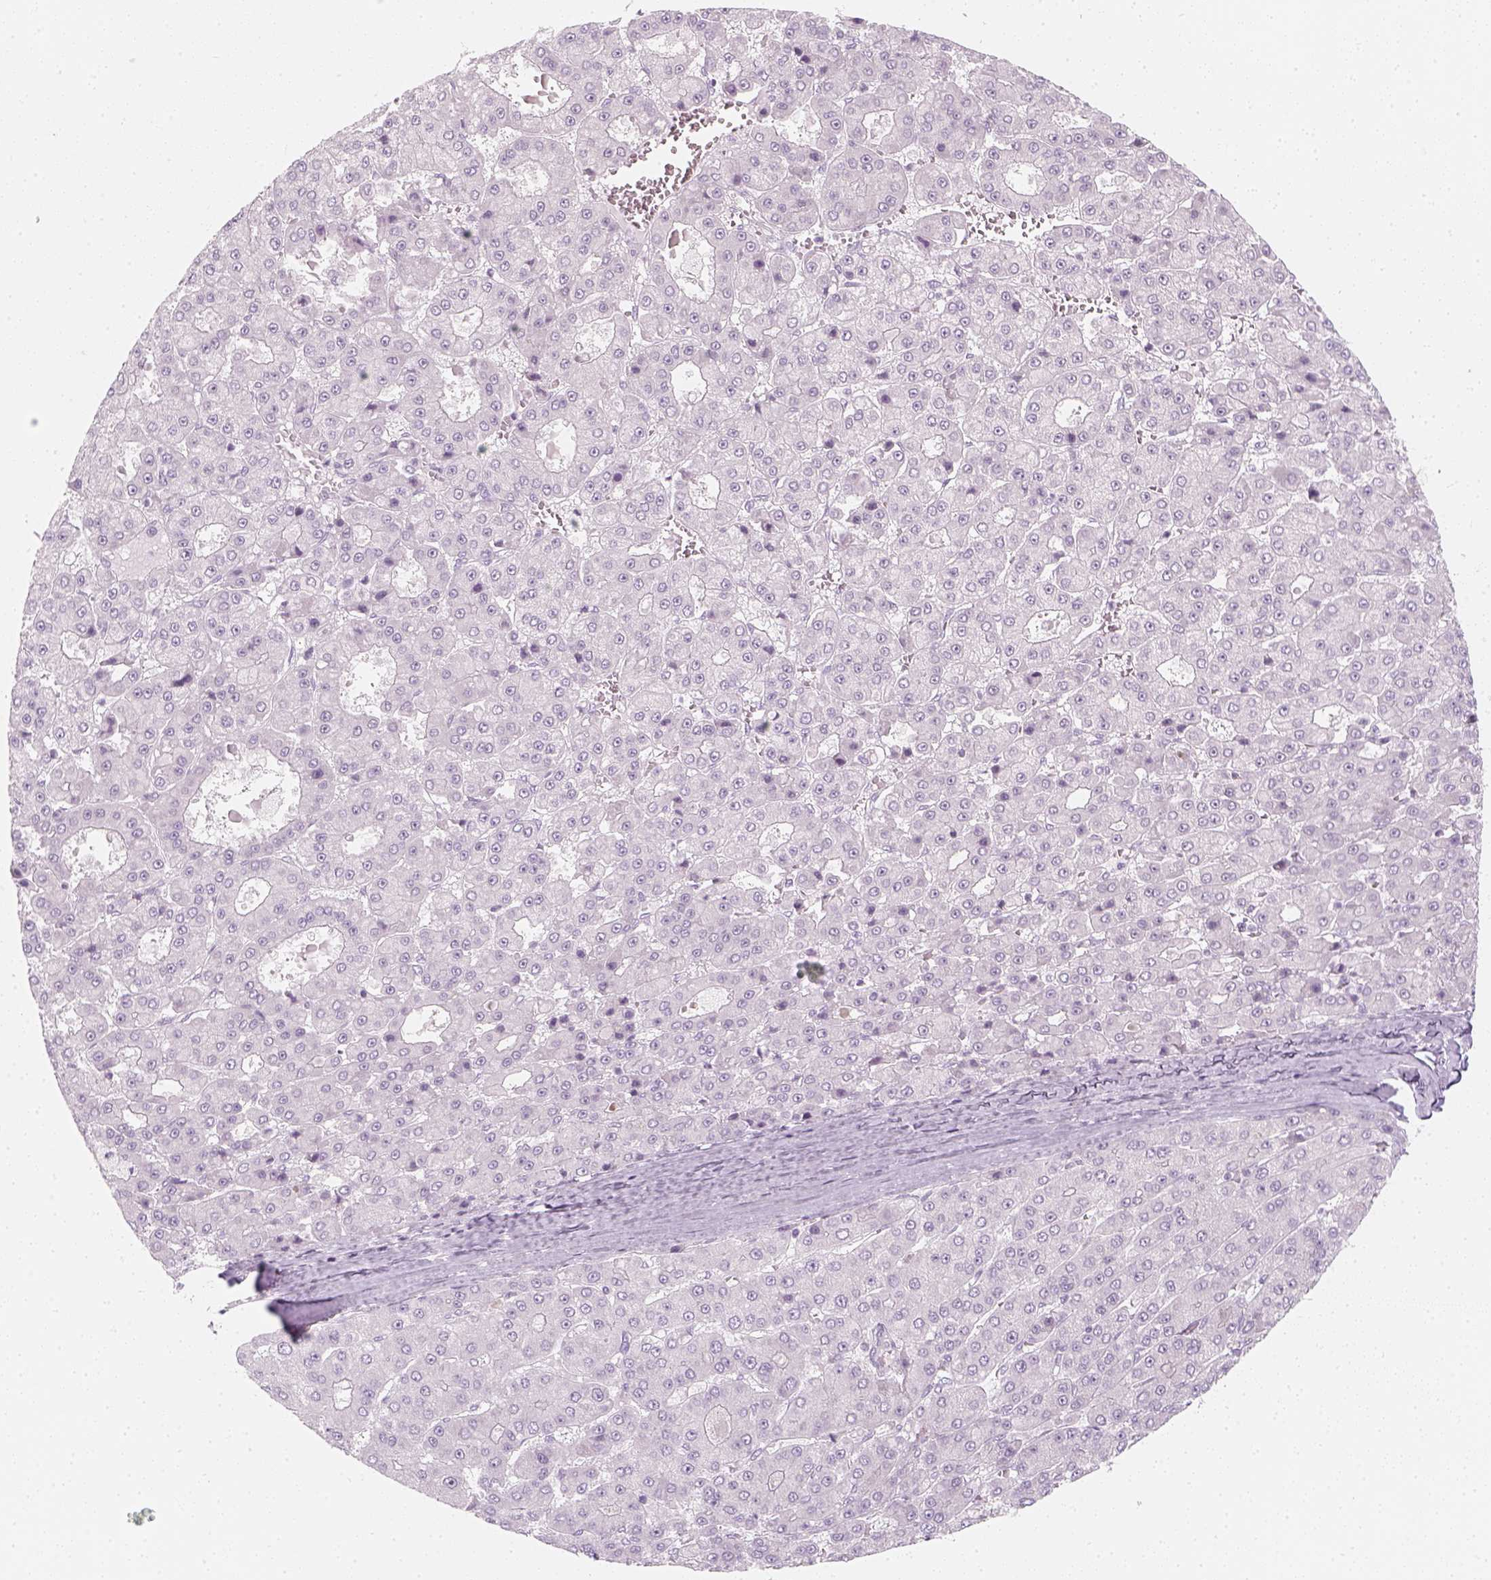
{"staining": {"intensity": "negative", "quantity": "none", "location": "none"}, "tissue": "liver cancer", "cell_type": "Tumor cells", "image_type": "cancer", "snomed": [{"axis": "morphology", "description": "Carcinoma, Hepatocellular, NOS"}, {"axis": "topography", "description": "Liver"}], "caption": "This is an immunohistochemistry image of liver cancer. There is no staining in tumor cells.", "gene": "PRAME", "patient": {"sex": "male", "age": 70}}